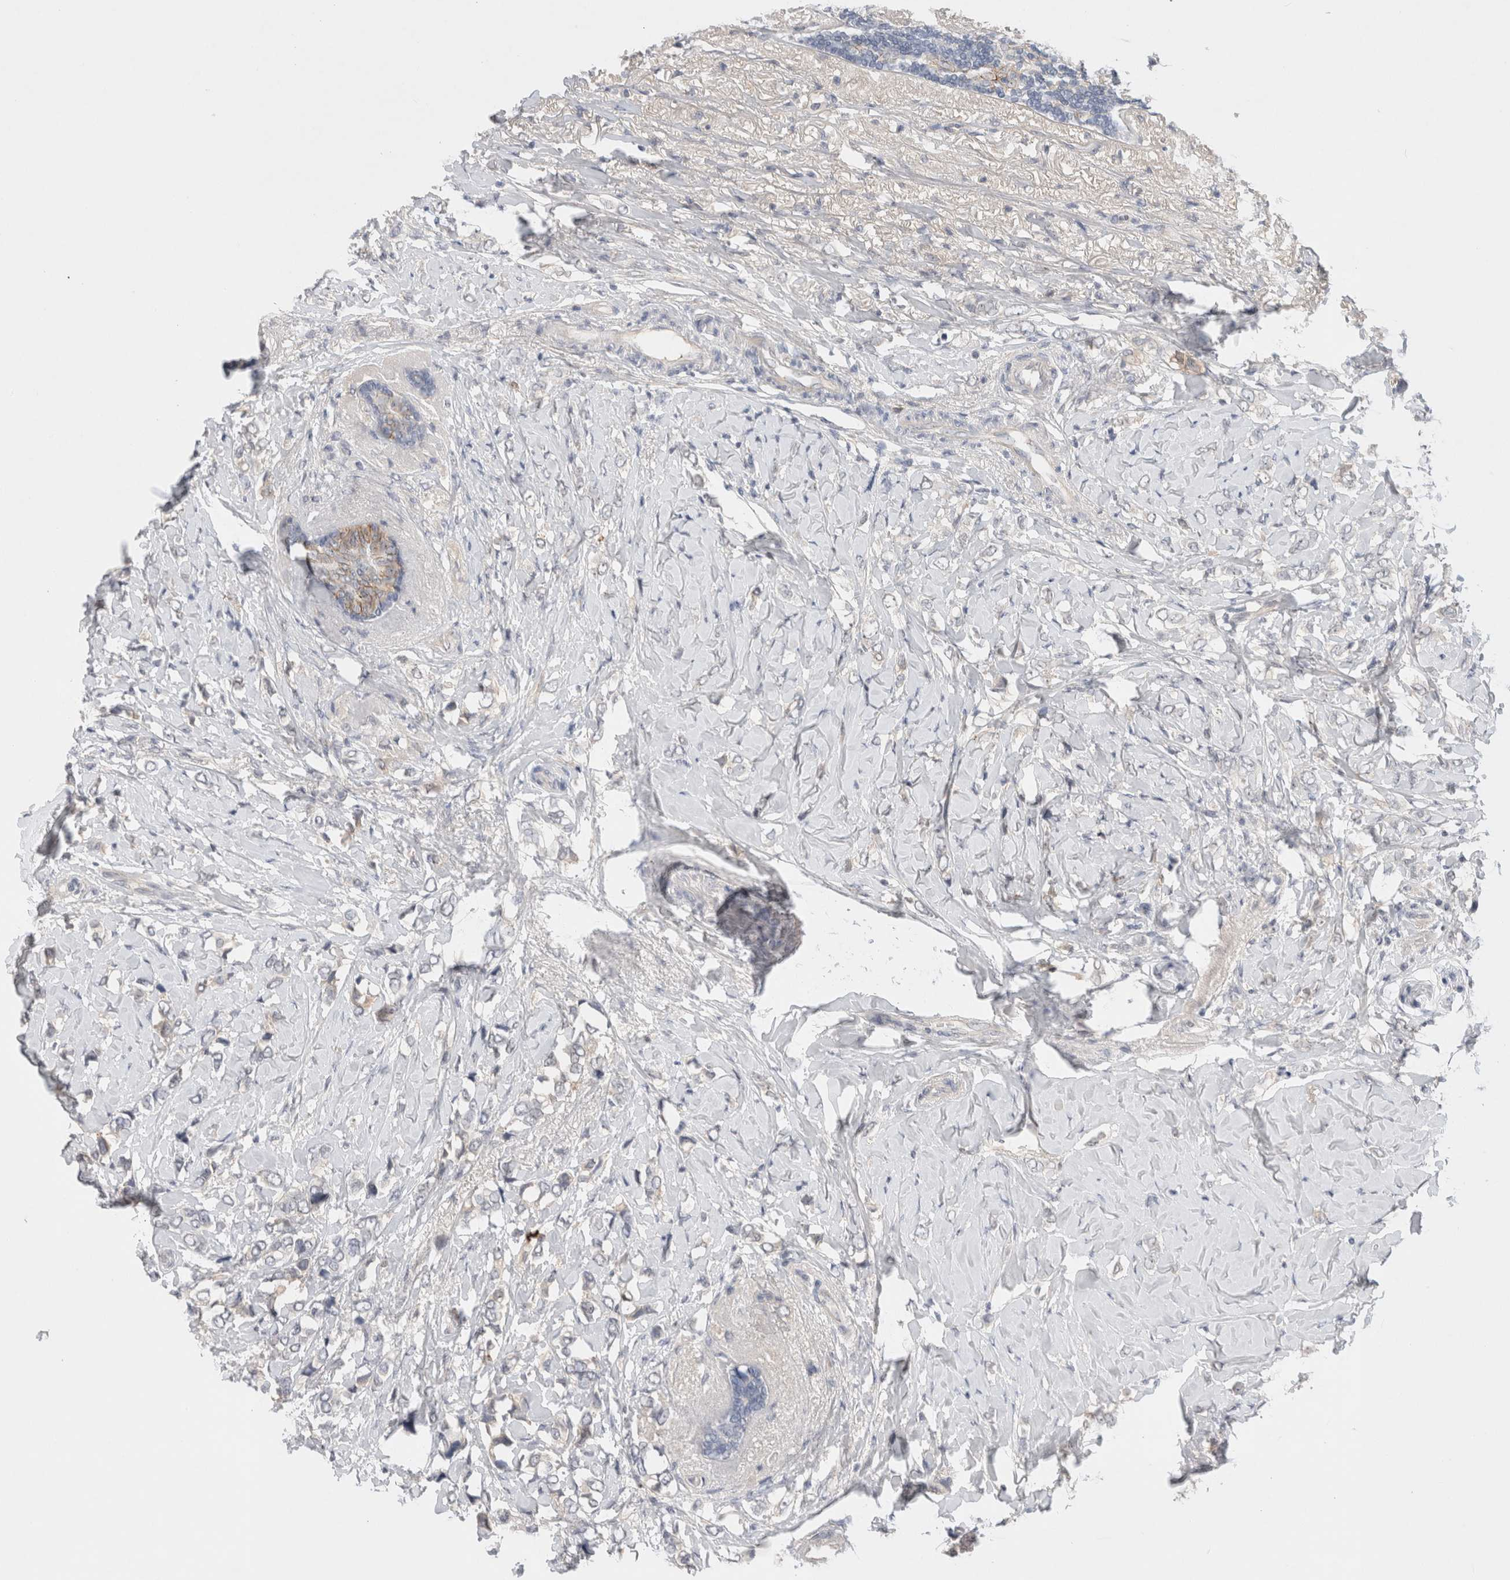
{"staining": {"intensity": "negative", "quantity": "none", "location": "none"}, "tissue": "breast cancer", "cell_type": "Tumor cells", "image_type": "cancer", "snomed": [{"axis": "morphology", "description": "Normal tissue, NOS"}, {"axis": "morphology", "description": "Lobular carcinoma"}, {"axis": "topography", "description": "Breast"}], "caption": "Human breast cancer stained for a protein using immunohistochemistry (IHC) reveals no positivity in tumor cells.", "gene": "HCN3", "patient": {"sex": "female", "age": 47}}